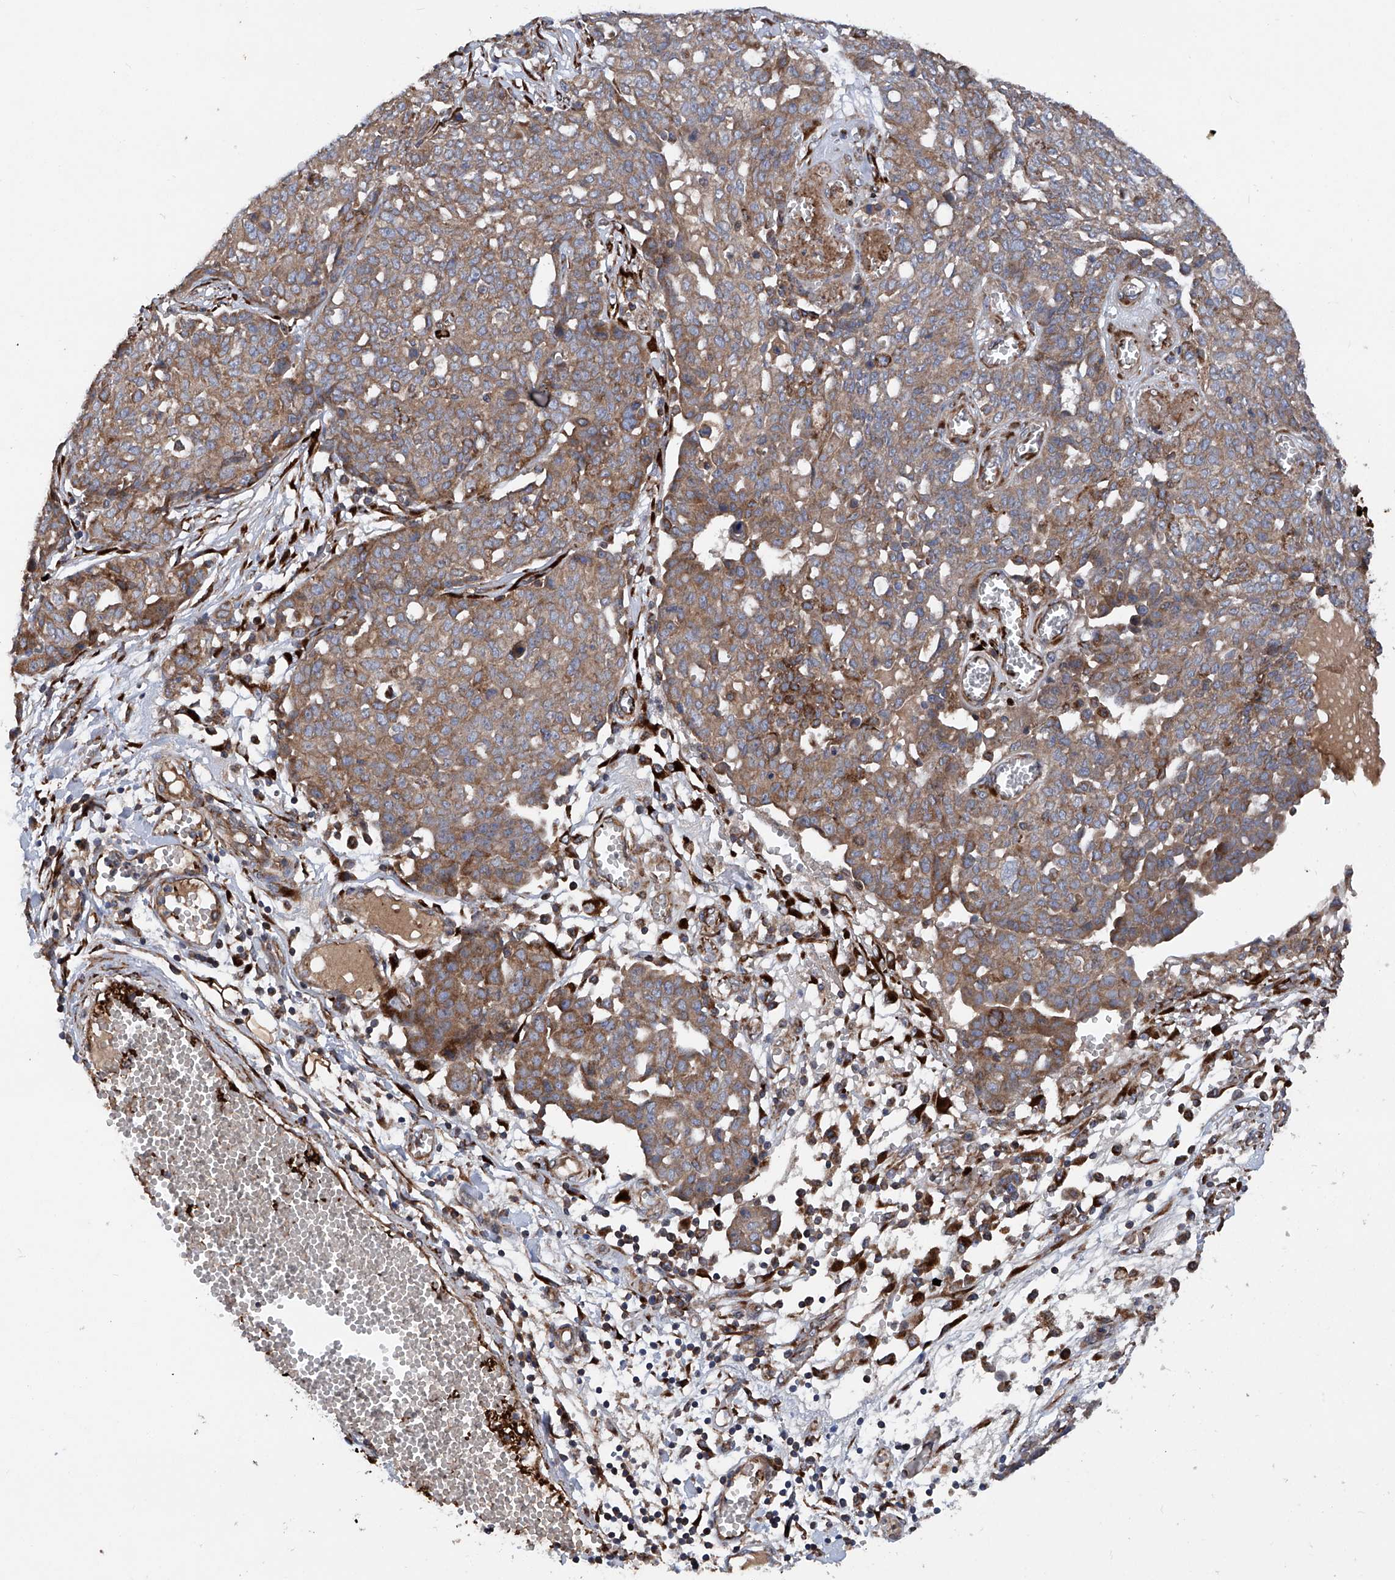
{"staining": {"intensity": "moderate", "quantity": ">75%", "location": "cytoplasmic/membranous"}, "tissue": "ovarian cancer", "cell_type": "Tumor cells", "image_type": "cancer", "snomed": [{"axis": "morphology", "description": "Cystadenocarcinoma, serous, NOS"}, {"axis": "topography", "description": "Soft tissue"}, {"axis": "topography", "description": "Ovary"}], "caption": "This histopathology image displays ovarian serous cystadenocarcinoma stained with immunohistochemistry (IHC) to label a protein in brown. The cytoplasmic/membranous of tumor cells show moderate positivity for the protein. Nuclei are counter-stained blue.", "gene": "ASCC3", "patient": {"sex": "female", "age": 57}}